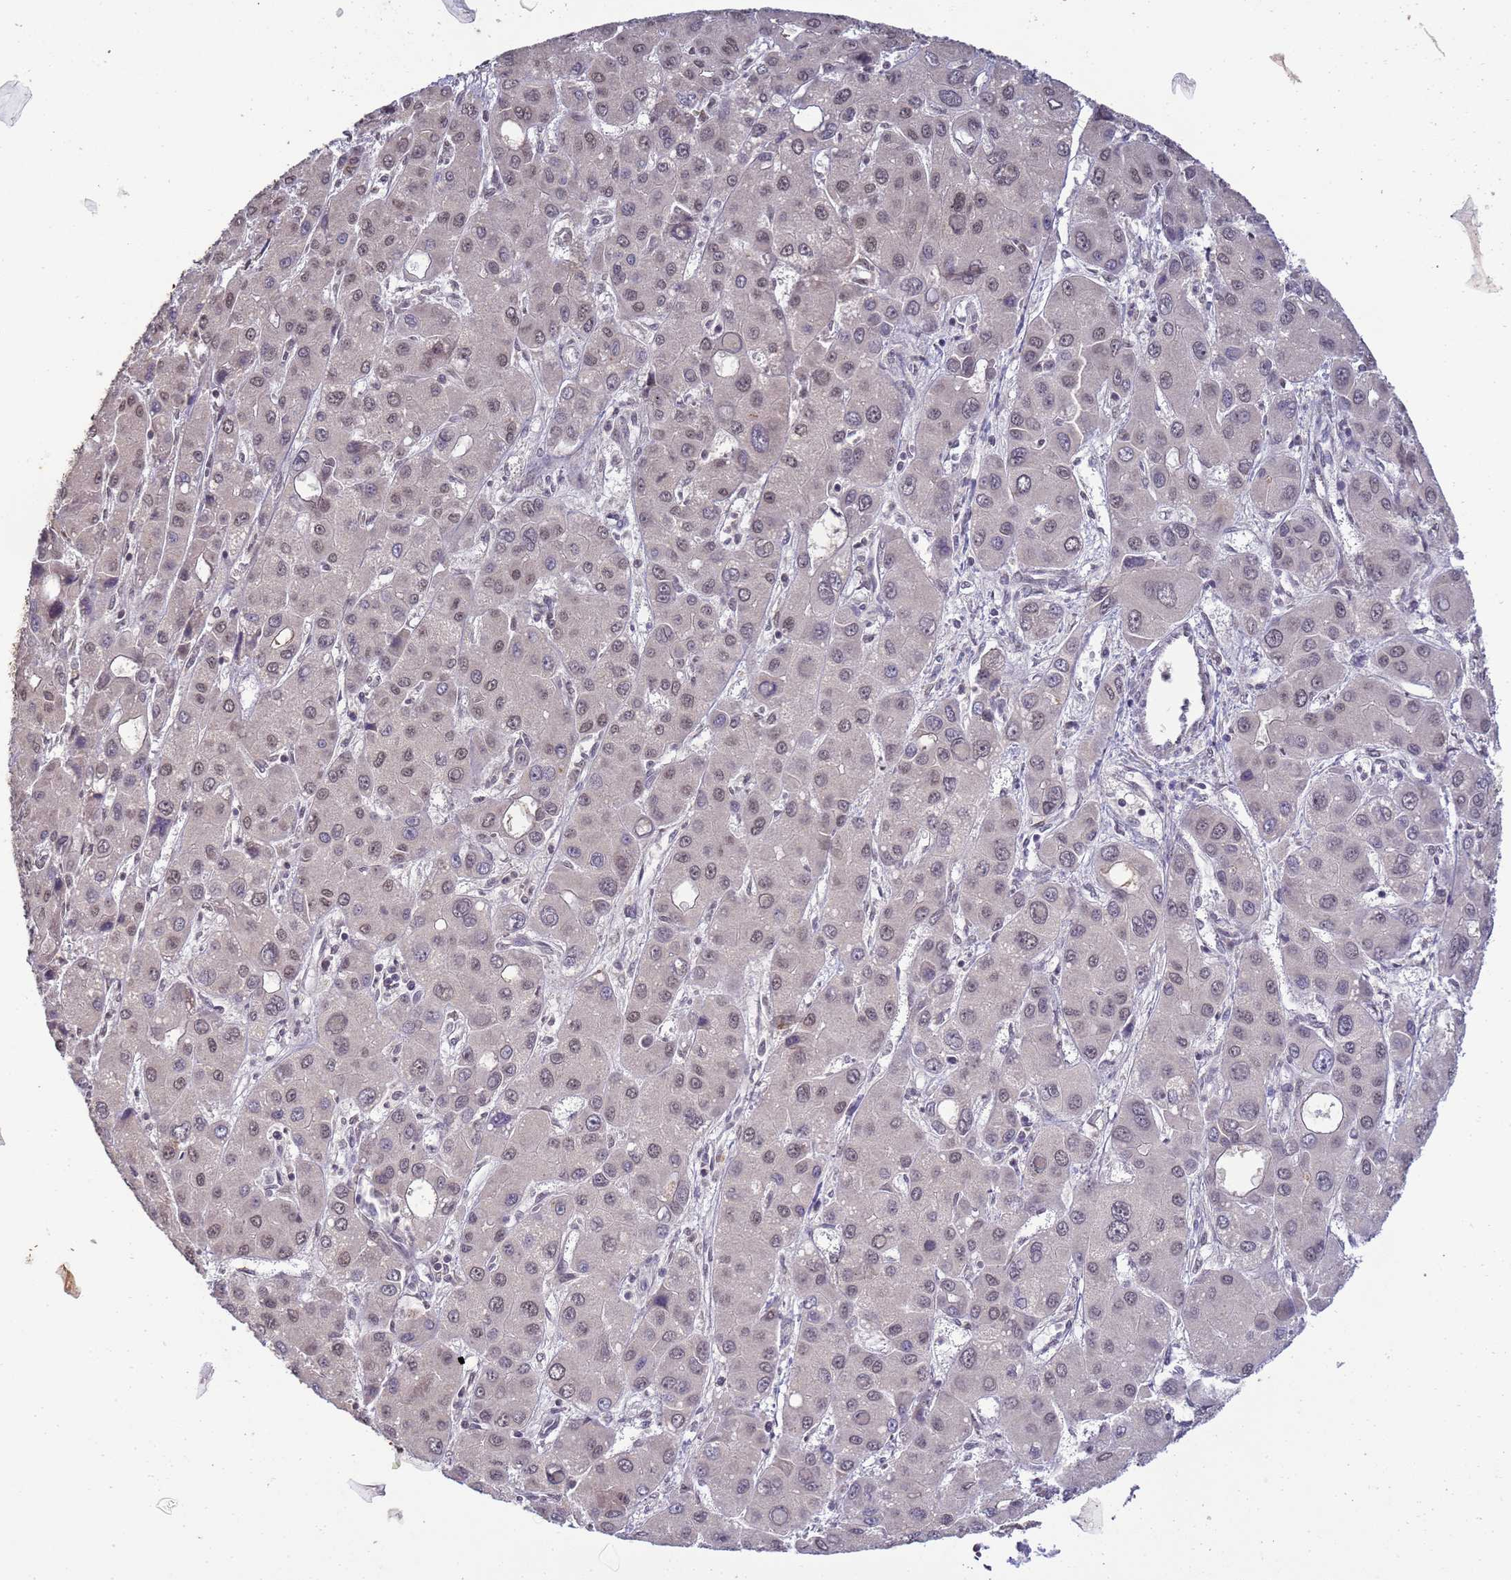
{"staining": {"intensity": "weak", "quantity": "<25%", "location": "nuclear"}, "tissue": "liver cancer", "cell_type": "Tumor cells", "image_type": "cancer", "snomed": [{"axis": "morphology", "description": "Carcinoma, Hepatocellular, NOS"}, {"axis": "topography", "description": "Liver"}], "caption": "The image displays no significant positivity in tumor cells of hepatocellular carcinoma (liver).", "gene": "MYL7", "patient": {"sex": "male", "age": 55}}